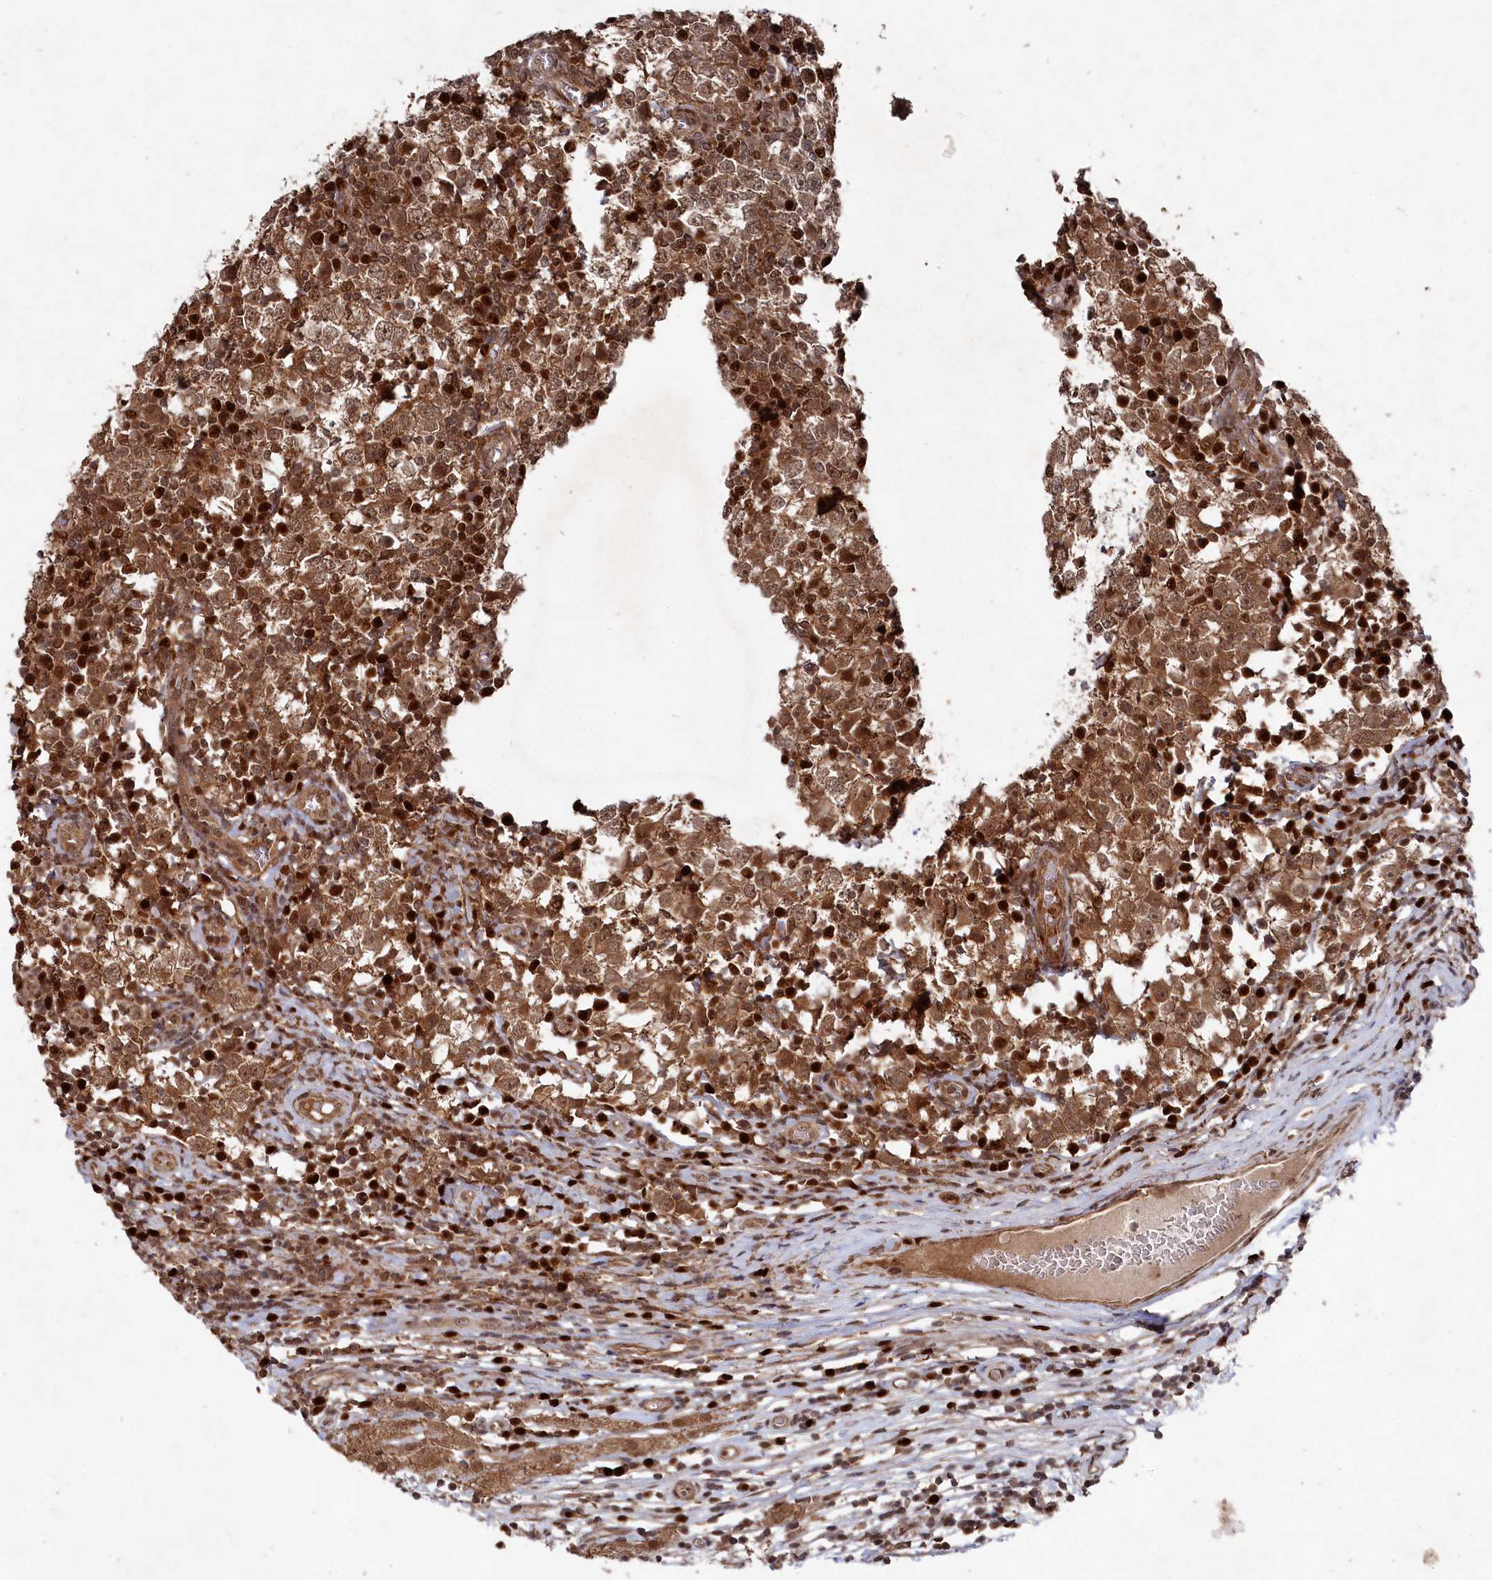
{"staining": {"intensity": "moderate", "quantity": ">75%", "location": "cytoplasmic/membranous,nuclear"}, "tissue": "testis cancer", "cell_type": "Tumor cells", "image_type": "cancer", "snomed": [{"axis": "morphology", "description": "Seminoma, NOS"}, {"axis": "topography", "description": "Testis"}], "caption": "DAB immunohistochemical staining of human testis cancer (seminoma) shows moderate cytoplasmic/membranous and nuclear protein expression in about >75% of tumor cells.", "gene": "BORCS7", "patient": {"sex": "male", "age": 65}}